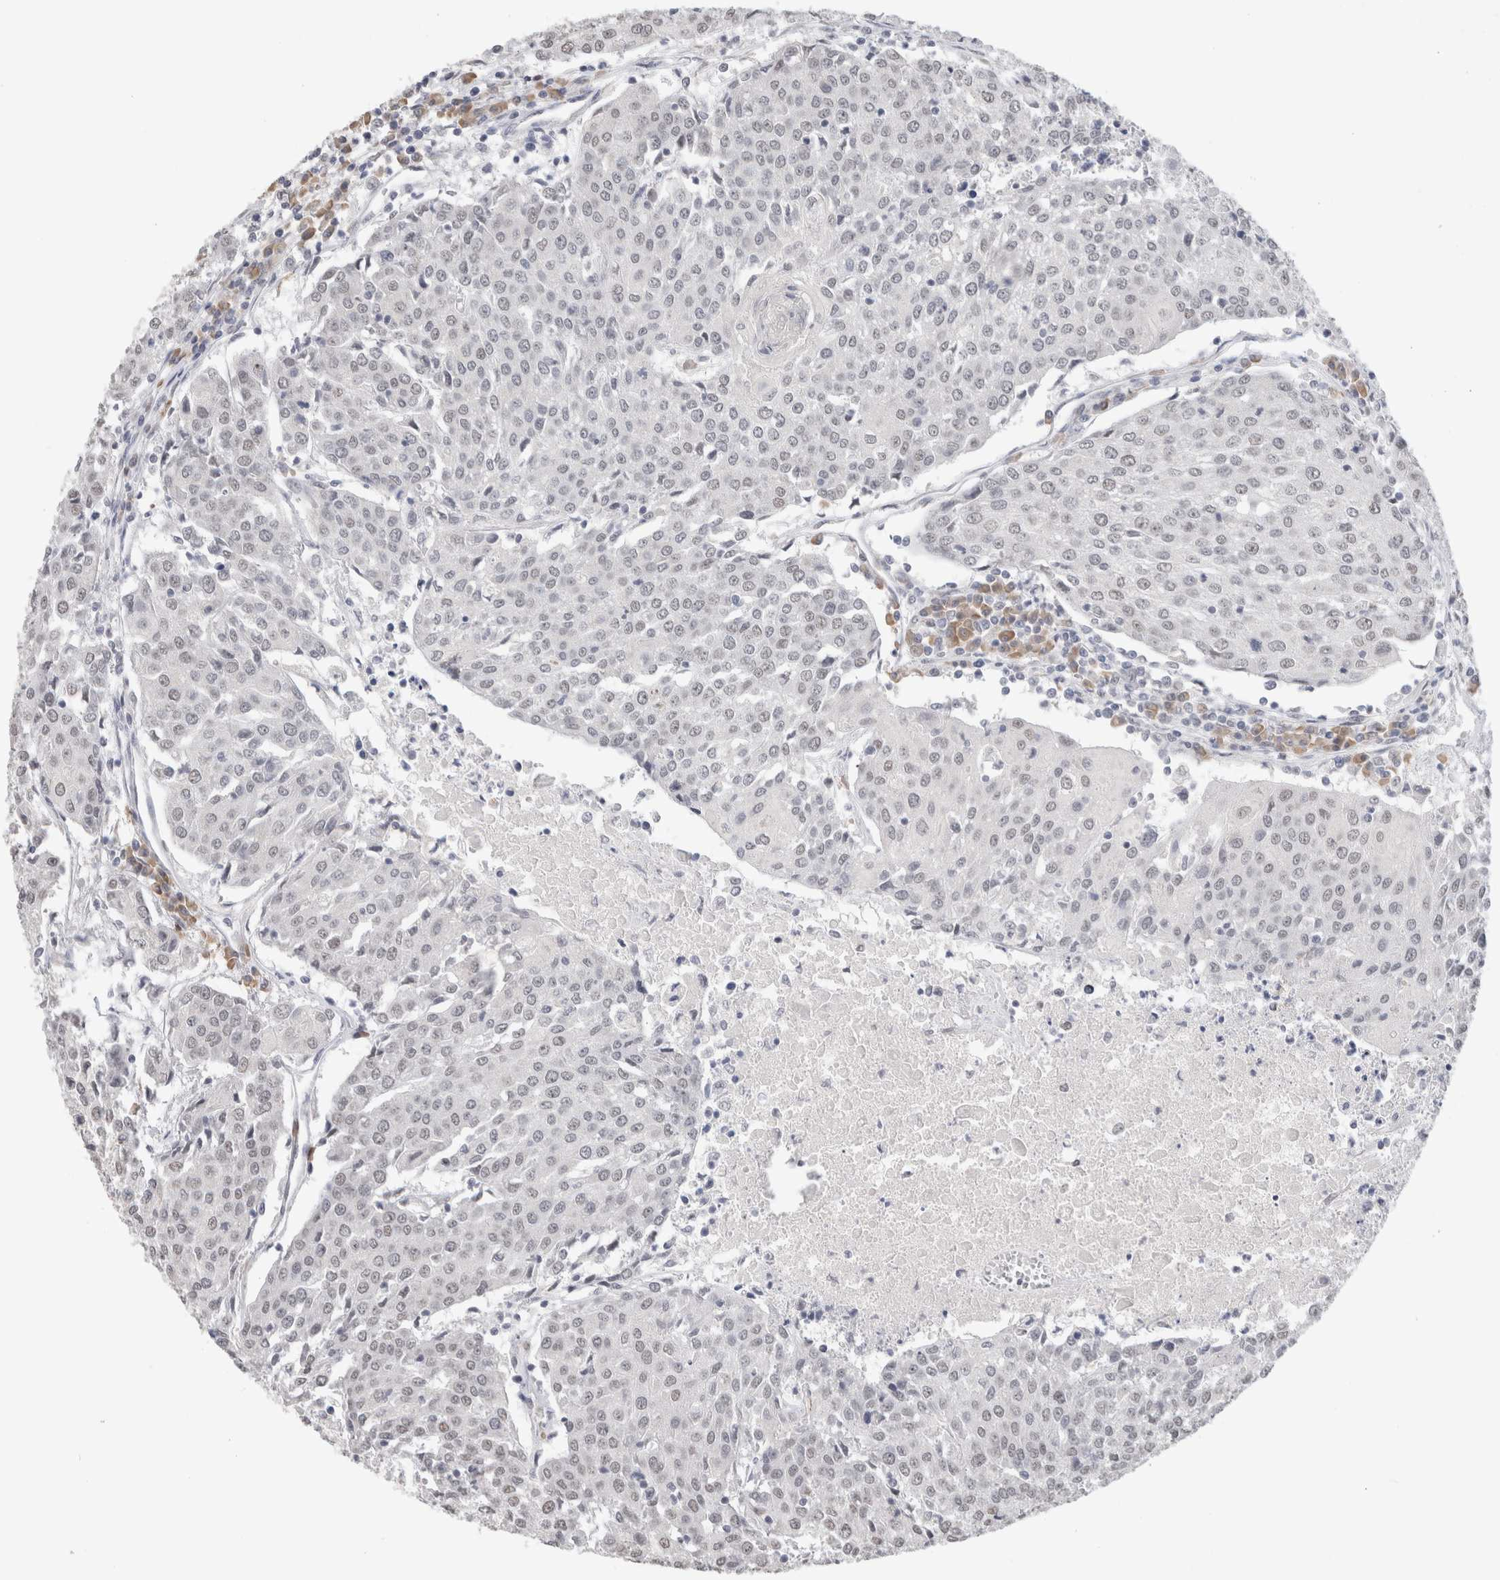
{"staining": {"intensity": "negative", "quantity": "none", "location": "none"}, "tissue": "urothelial cancer", "cell_type": "Tumor cells", "image_type": "cancer", "snomed": [{"axis": "morphology", "description": "Urothelial carcinoma, High grade"}, {"axis": "topography", "description": "Urinary bladder"}], "caption": "This photomicrograph is of high-grade urothelial carcinoma stained with immunohistochemistry to label a protein in brown with the nuclei are counter-stained blue. There is no expression in tumor cells.", "gene": "HDLBP", "patient": {"sex": "female", "age": 85}}